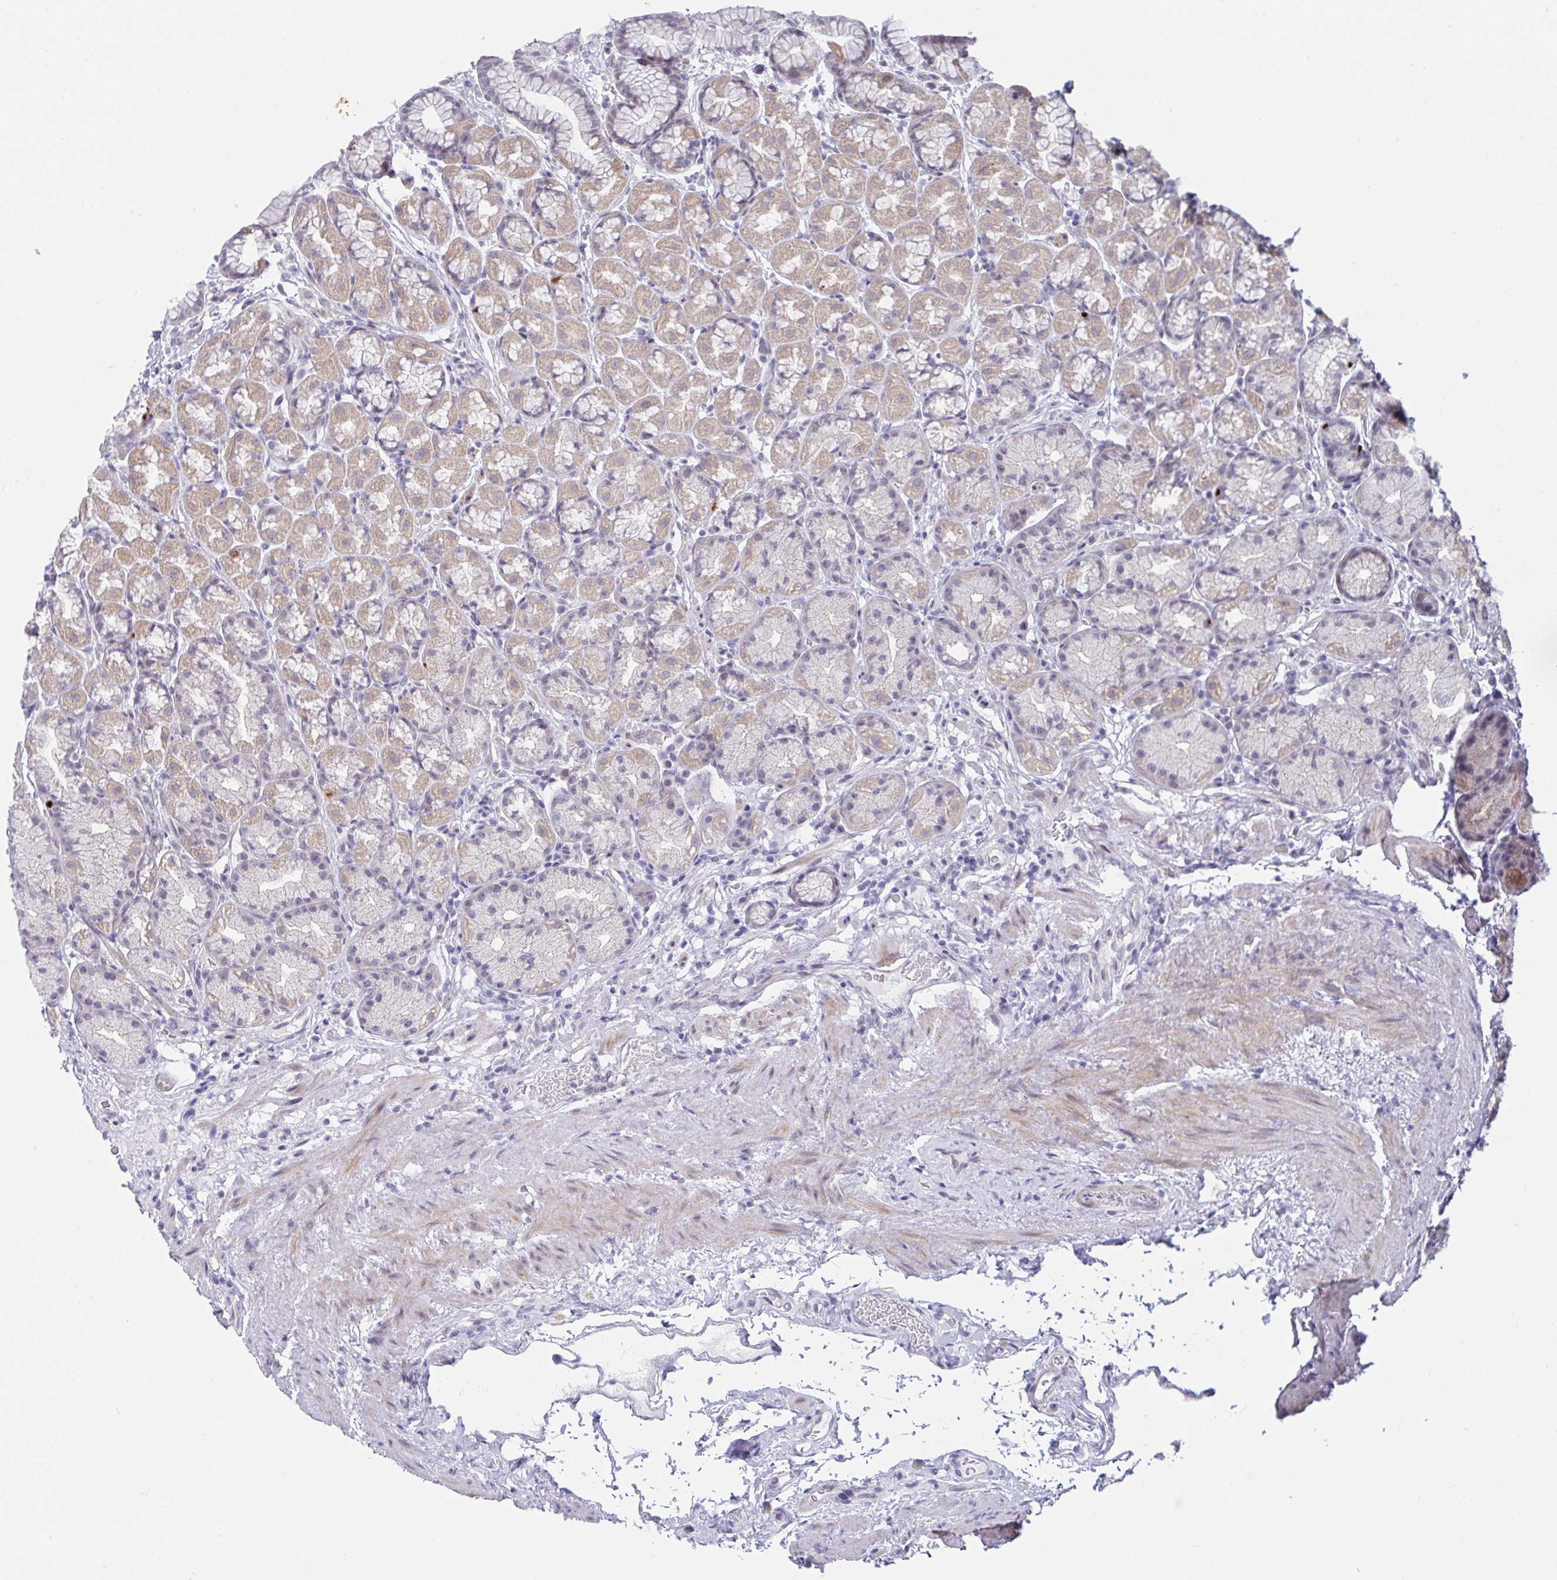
{"staining": {"intensity": "strong", "quantity": "<25%", "location": "cytoplasmic/membranous"}, "tissue": "stomach", "cell_type": "Glandular cells", "image_type": "normal", "snomed": [{"axis": "morphology", "description": "Normal tissue, NOS"}, {"axis": "topography", "description": "Stomach, lower"}], "caption": "Brown immunohistochemical staining in normal human stomach shows strong cytoplasmic/membranous expression in approximately <25% of glandular cells.", "gene": "FBXL22", "patient": {"sex": "male", "age": 67}}